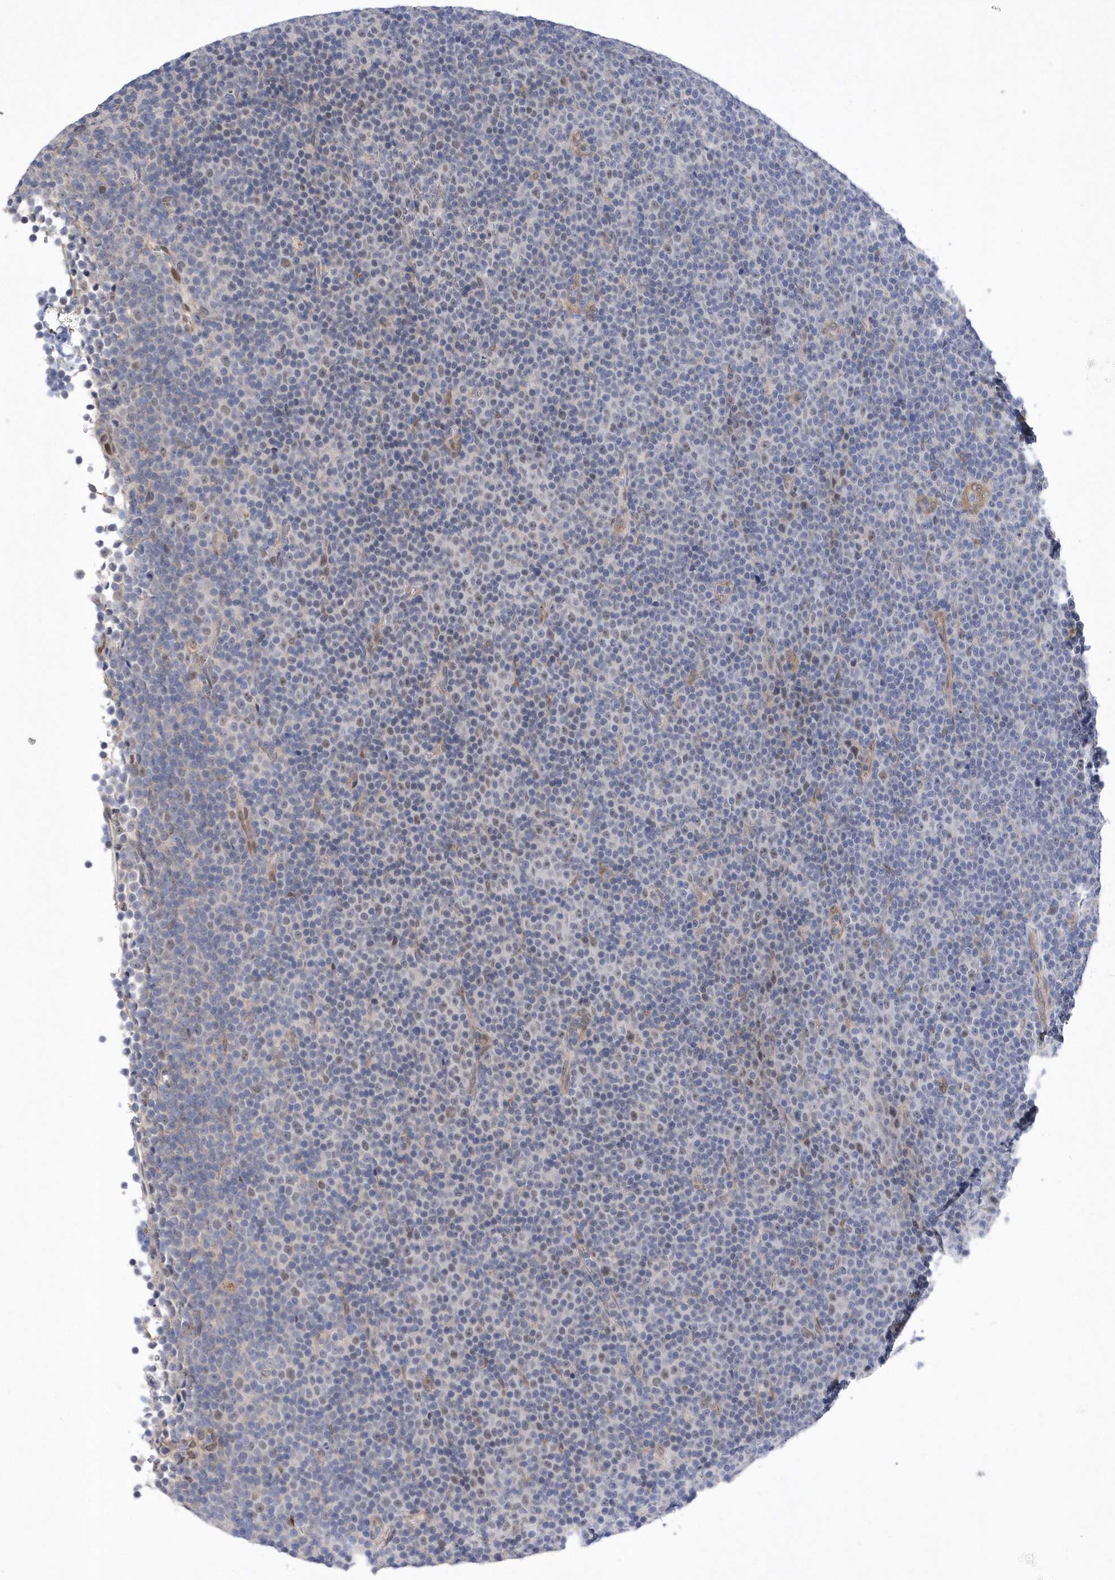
{"staining": {"intensity": "negative", "quantity": "none", "location": "none"}, "tissue": "lymphoma", "cell_type": "Tumor cells", "image_type": "cancer", "snomed": [{"axis": "morphology", "description": "Malignant lymphoma, non-Hodgkin's type, Low grade"}, {"axis": "topography", "description": "Lymph node"}], "caption": "A histopathology image of lymphoma stained for a protein displays no brown staining in tumor cells.", "gene": "ZNF875", "patient": {"sex": "female", "age": 67}}